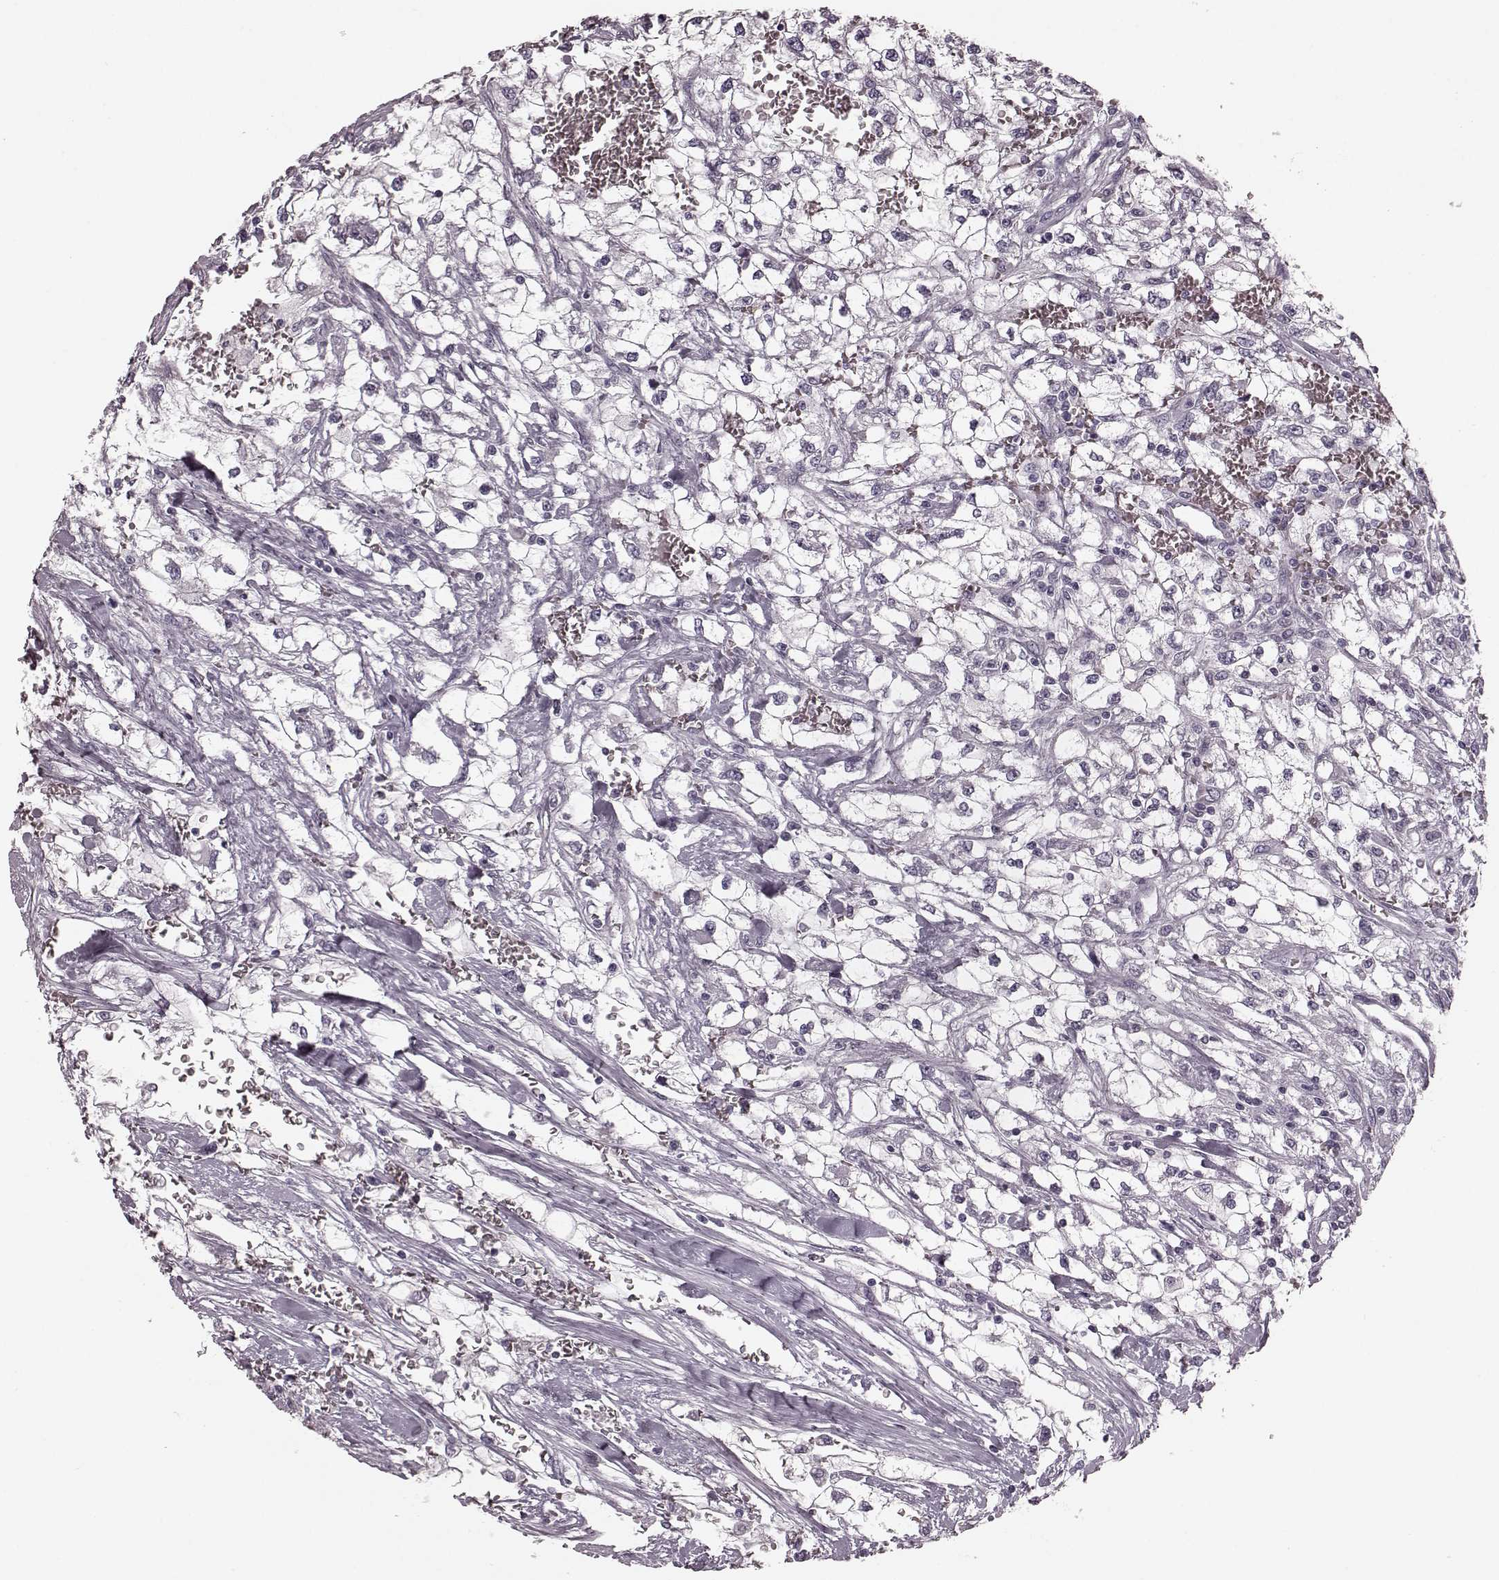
{"staining": {"intensity": "negative", "quantity": "none", "location": "none"}, "tissue": "renal cancer", "cell_type": "Tumor cells", "image_type": "cancer", "snomed": [{"axis": "morphology", "description": "Adenocarcinoma, NOS"}, {"axis": "topography", "description": "Kidney"}], "caption": "IHC micrograph of renal cancer stained for a protein (brown), which demonstrates no staining in tumor cells. The staining was performed using DAB to visualize the protein expression in brown, while the nuclei were stained in blue with hematoxylin (Magnification: 20x).", "gene": "TRPM1", "patient": {"sex": "male", "age": 59}}